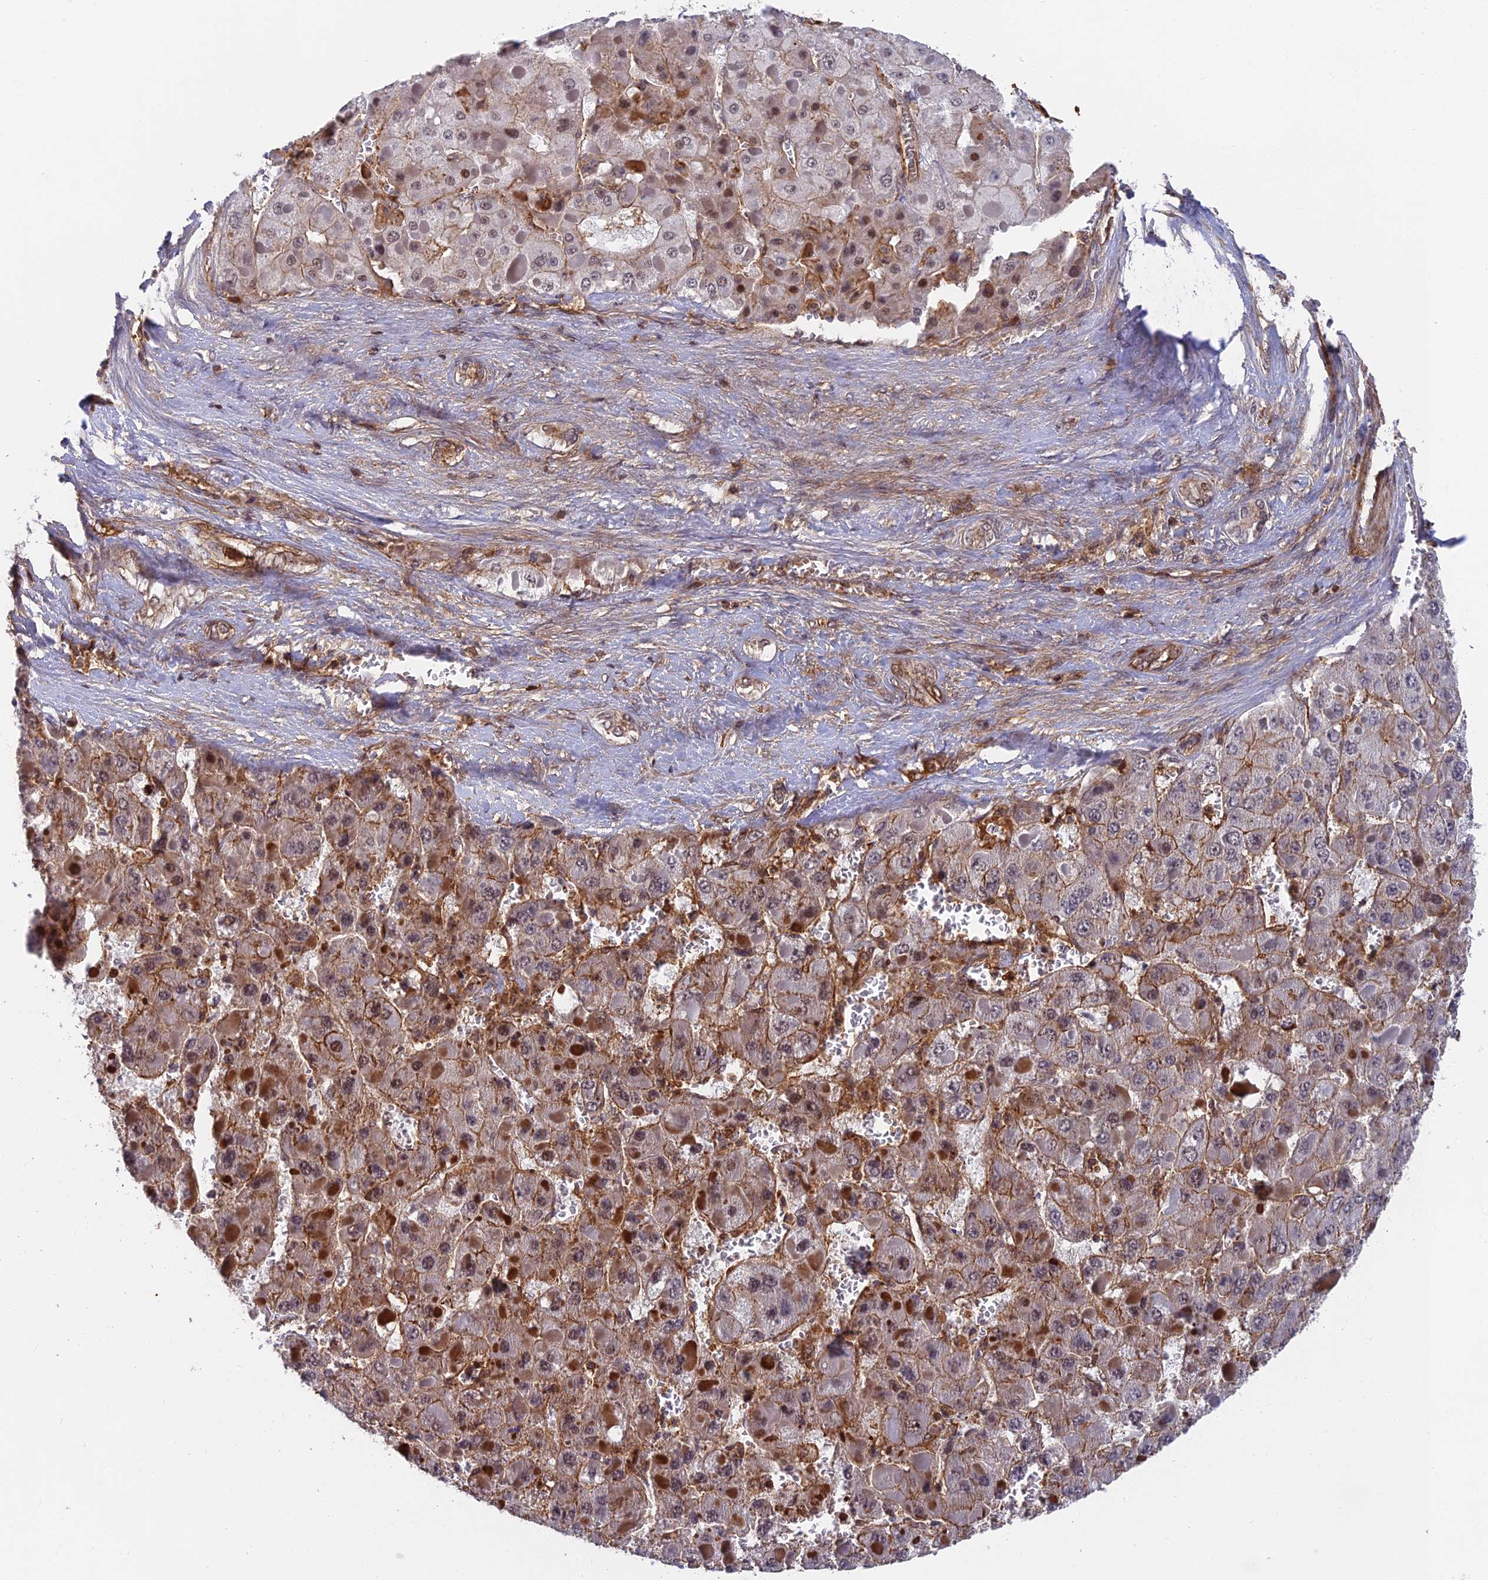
{"staining": {"intensity": "moderate", "quantity": "25%-75%", "location": "cytoplasmic/membranous"}, "tissue": "liver cancer", "cell_type": "Tumor cells", "image_type": "cancer", "snomed": [{"axis": "morphology", "description": "Carcinoma, Hepatocellular, NOS"}, {"axis": "topography", "description": "Liver"}], "caption": "Human liver cancer (hepatocellular carcinoma) stained for a protein (brown) displays moderate cytoplasmic/membranous positive expression in approximately 25%-75% of tumor cells.", "gene": "OSBPL1A", "patient": {"sex": "female", "age": 73}}